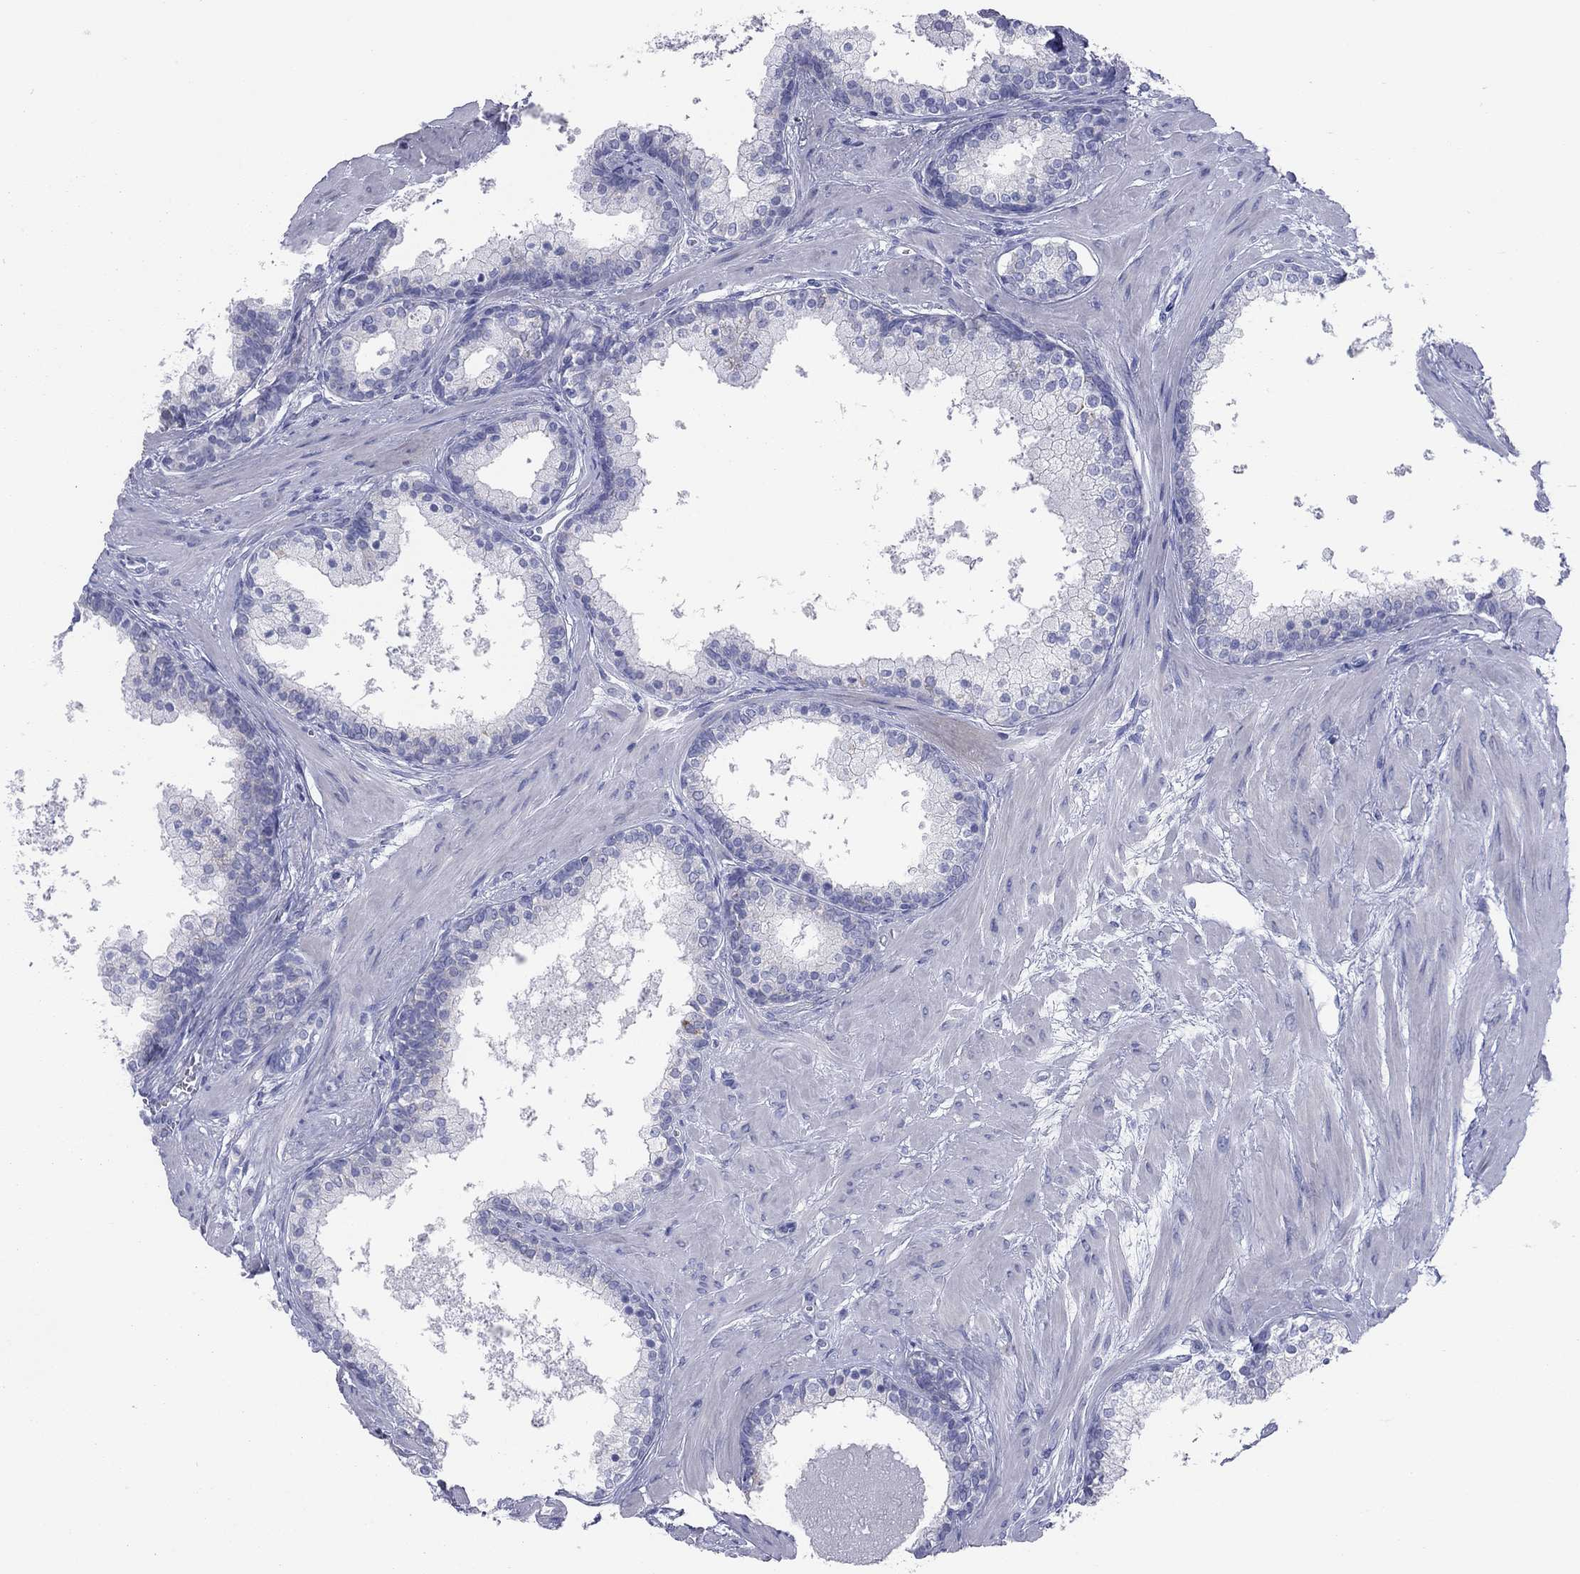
{"staining": {"intensity": "negative", "quantity": "none", "location": "none"}, "tissue": "prostate", "cell_type": "Glandular cells", "image_type": "normal", "snomed": [{"axis": "morphology", "description": "Normal tissue, NOS"}, {"axis": "topography", "description": "Prostate"}], "caption": "This is an immunohistochemistry (IHC) micrograph of benign prostate. There is no staining in glandular cells.", "gene": "VSIG10", "patient": {"sex": "male", "age": 61}}